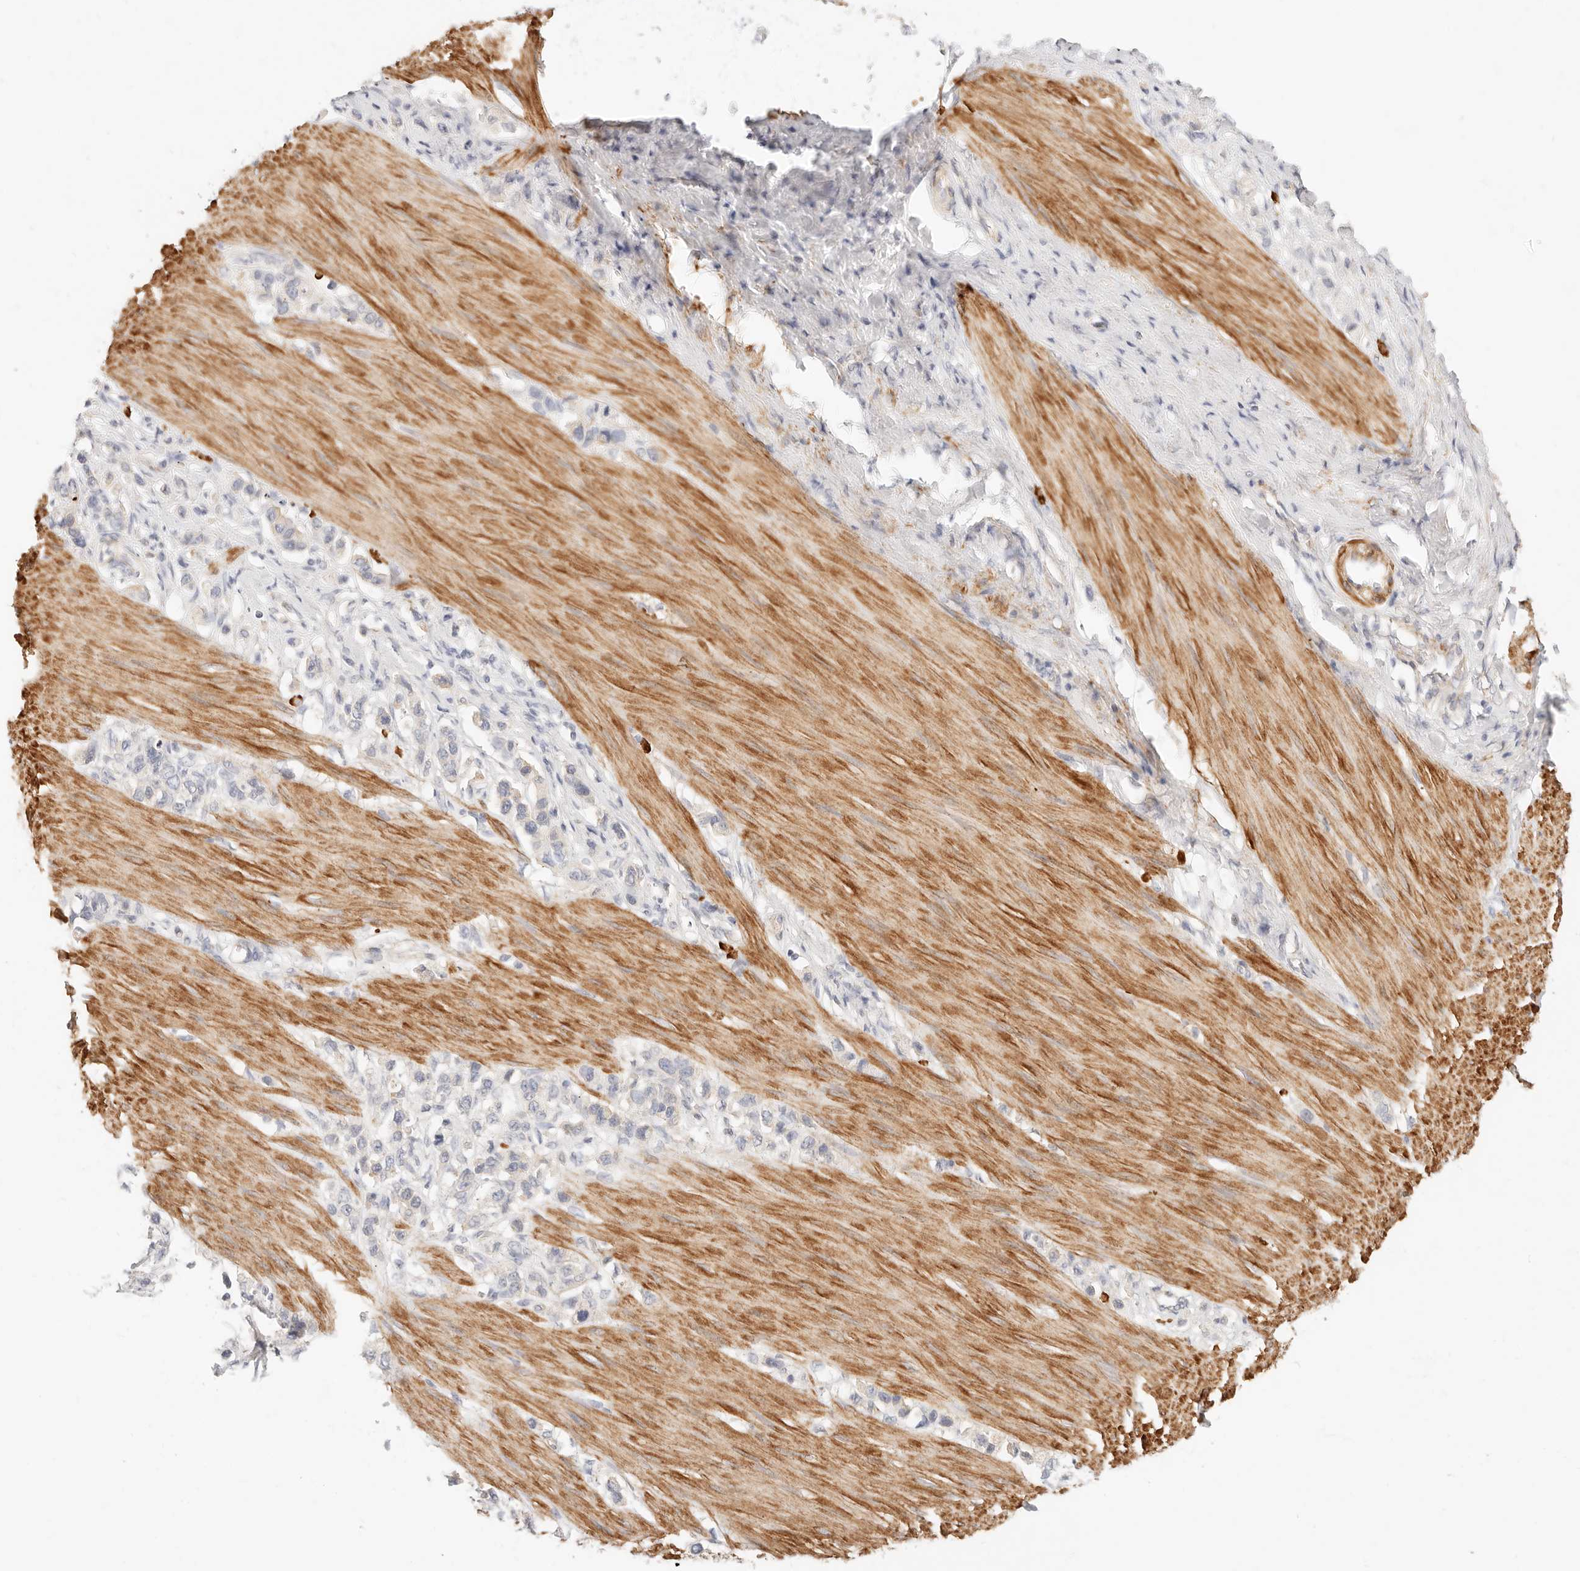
{"staining": {"intensity": "negative", "quantity": "none", "location": "none"}, "tissue": "stomach cancer", "cell_type": "Tumor cells", "image_type": "cancer", "snomed": [{"axis": "morphology", "description": "Adenocarcinoma, NOS"}, {"axis": "topography", "description": "Stomach"}], "caption": "High power microscopy photomicrograph of an immunohistochemistry (IHC) photomicrograph of stomach cancer, revealing no significant staining in tumor cells.", "gene": "UBXN10", "patient": {"sex": "female", "age": 65}}